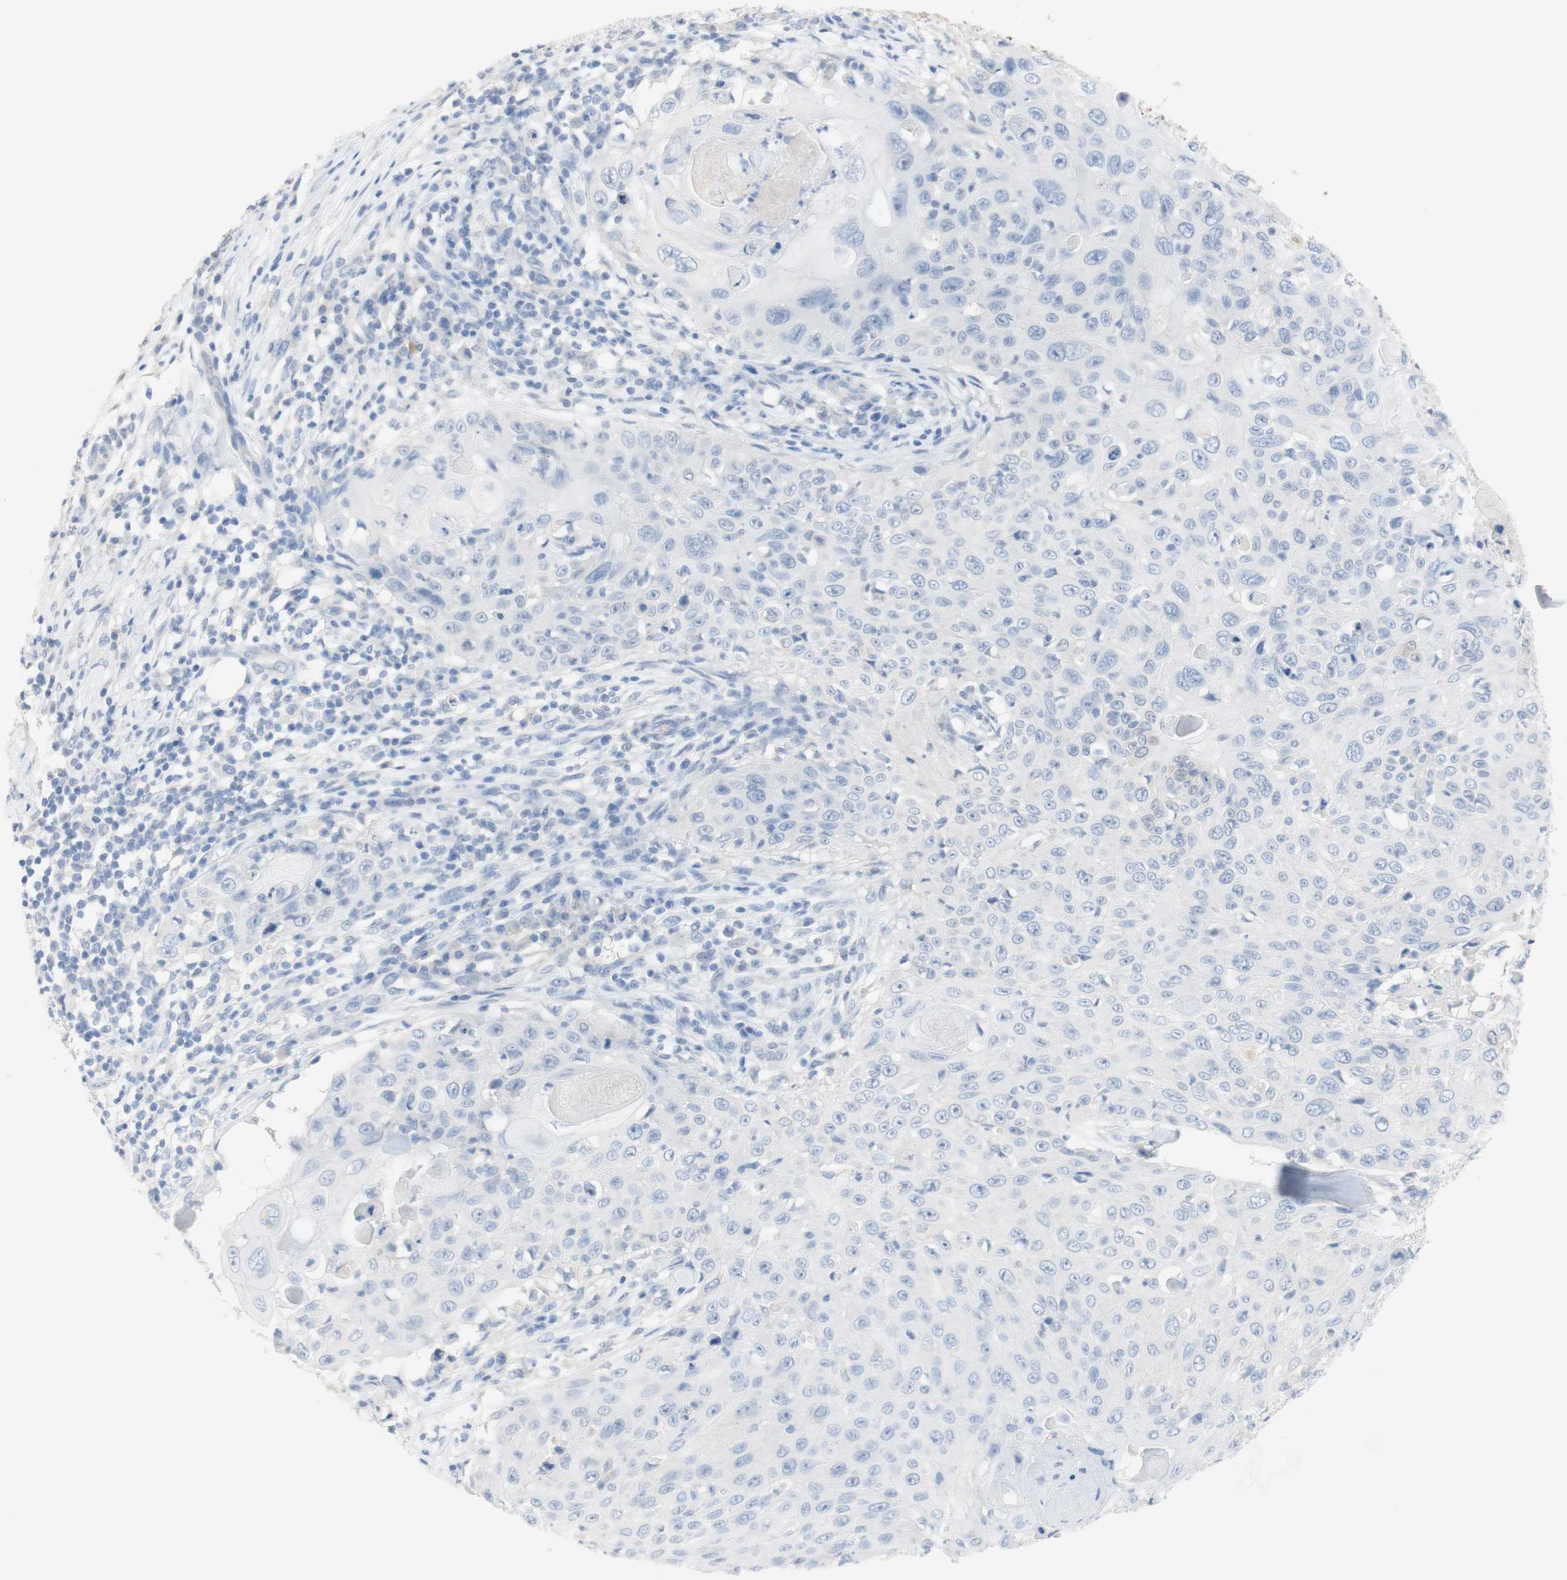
{"staining": {"intensity": "negative", "quantity": "none", "location": "none"}, "tissue": "skin cancer", "cell_type": "Tumor cells", "image_type": "cancer", "snomed": [{"axis": "morphology", "description": "Squamous cell carcinoma, NOS"}, {"axis": "topography", "description": "Skin"}], "caption": "The histopathology image displays no significant expression in tumor cells of skin squamous cell carcinoma.", "gene": "SELENBP1", "patient": {"sex": "male", "age": 86}}